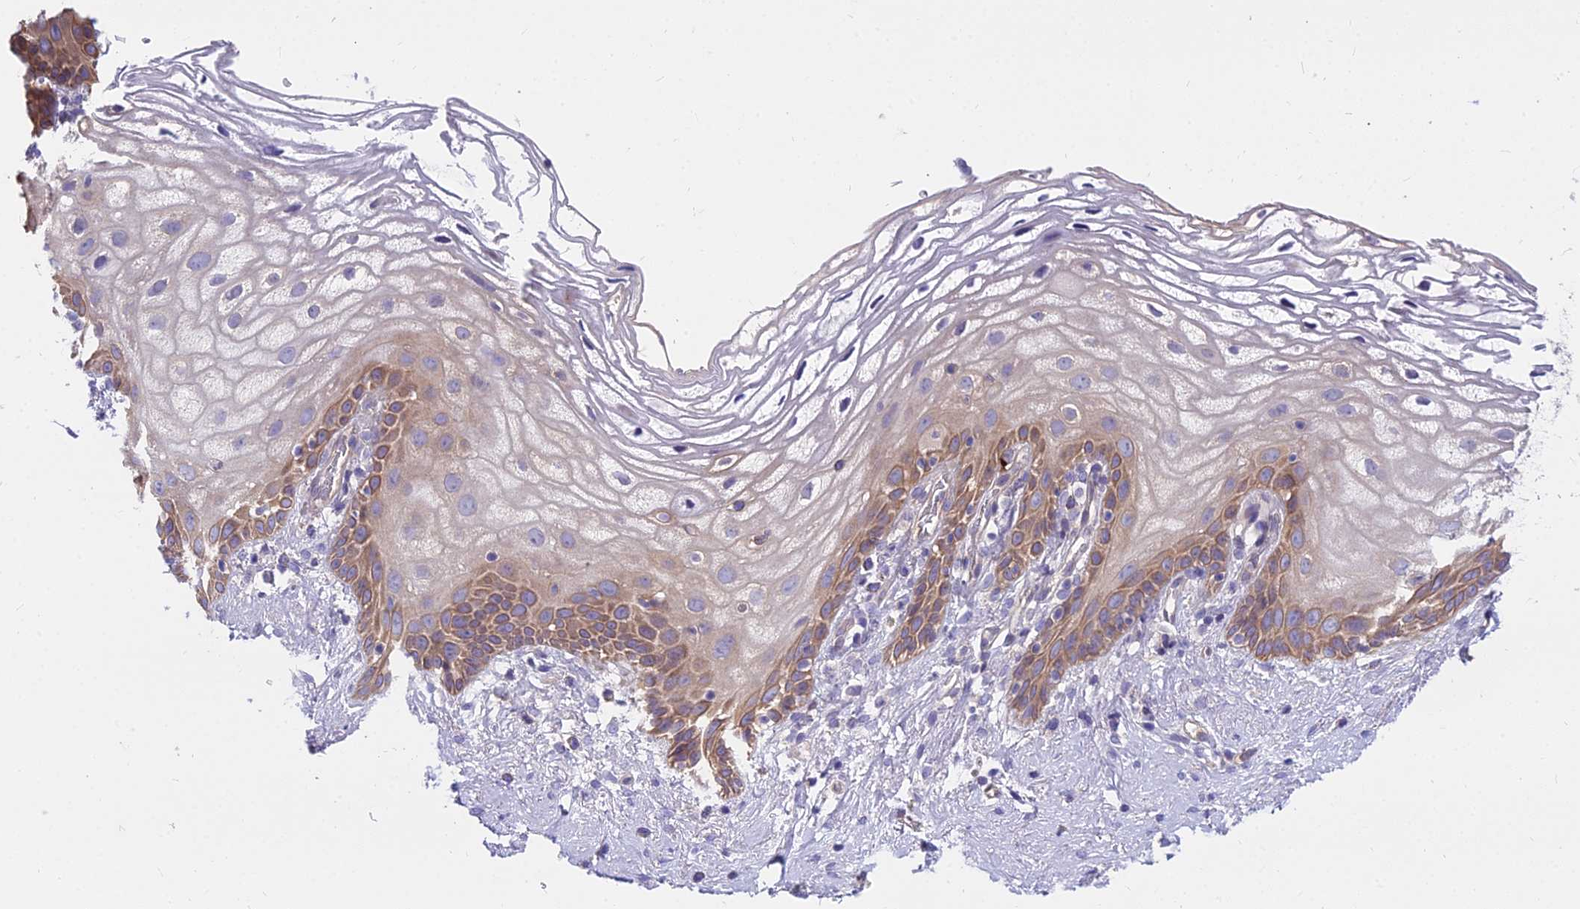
{"staining": {"intensity": "moderate", "quantity": "25%-75%", "location": "cytoplasmic/membranous"}, "tissue": "vagina", "cell_type": "Squamous epithelial cells", "image_type": "normal", "snomed": [{"axis": "morphology", "description": "Normal tissue, NOS"}, {"axis": "morphology", "description": "Adenocarcinoma, NOS"}, {"axis": "topography", "description": "Rectum"}, {"axis": "topography", "description": "Vagina"}], "caption": "The image exhibits immunohistochemical staining of normal vagina. There is moderate cytoplasmic/membranous expression is identified in approximately 25%-75% of squamous epithelial cells.", "gene": "HLA", "patient": {"sex": "female", "age": 71}}